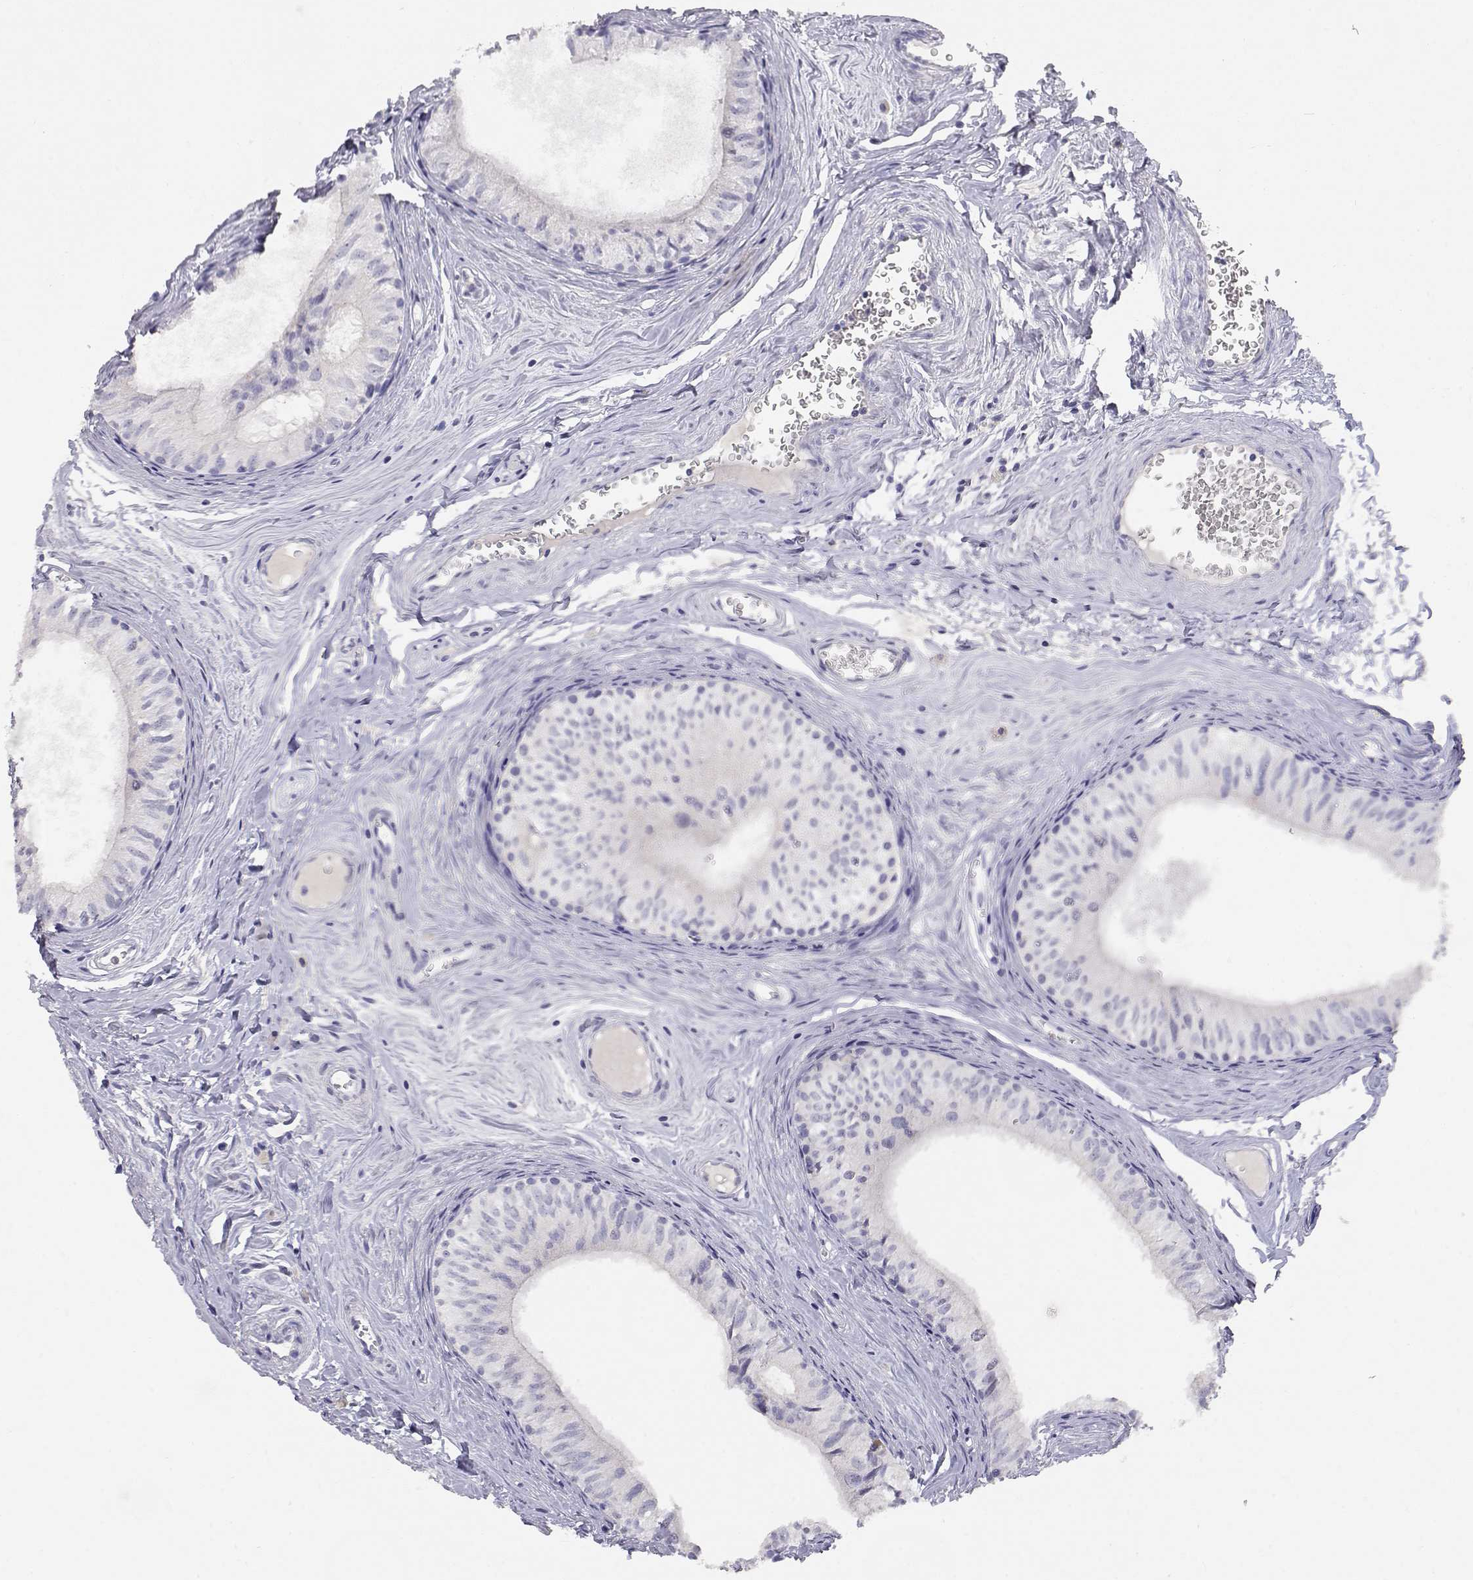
{"staining": {"intensity": "negative", "quantity": "none", "location": "none"}, "tissue": "epididymis", "cell_type": "Glandular cells", "image_type": "normal", "snomed": [{"axis": "morphology", "description": "Normal tissue, NOS"}, {"axis": "topography", "description": "Epididymis"}], "caption": "A high-resolution histopathology image shows IHC staining of unremarkable epididymis, which demonstrates no significant staining in glandular cells. (Immunohistochemistry (ihc), brightfield microscopy, high magnification).", "gene": "ADA", "patient": {"sex": "male", "age": 52}}